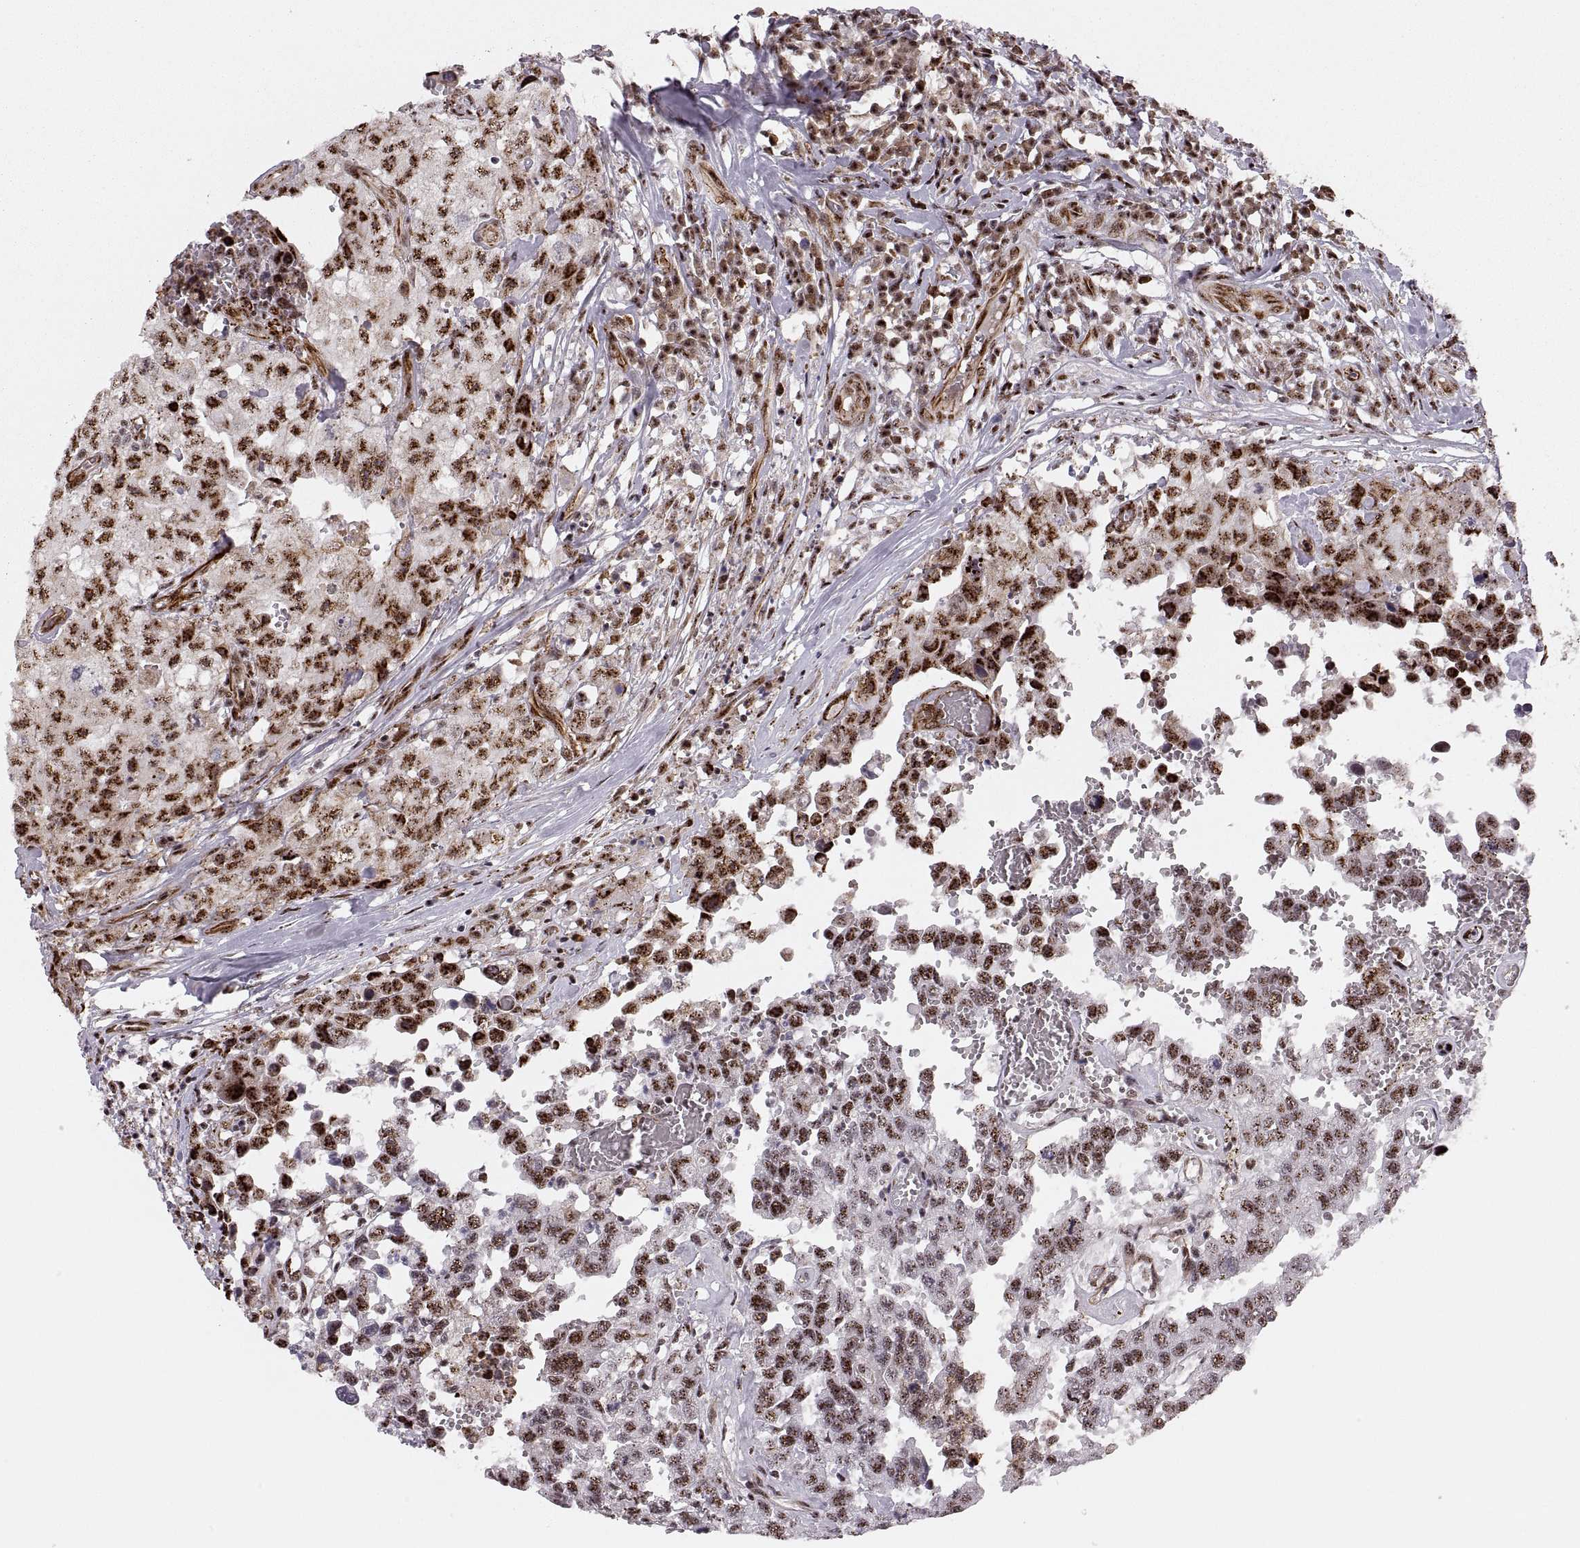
{"staining": {"intensity": "strong", "quantity": ">75%", "location": "nuclear"}, "tissue": "testis cancer", "cell_type": "Tumor cells", "image_type": "cancer", "snomed": [{"axis": "morphology", "description": "Carcinoma, Embryonal, NOS"}, {"axis": "topography", "description": "Testis"}], "caption": "Immunohistochemistry image of neoplastic tissue: testis cancer stained using immunohistochemistry (IHC) shows high levels of strong protein expression localized specifically in the nuclear of tumor cells, appearing as a nuclear brown color.", "gene": "ZCCHC17", "patient": {"sex": "male", "age": 36}}